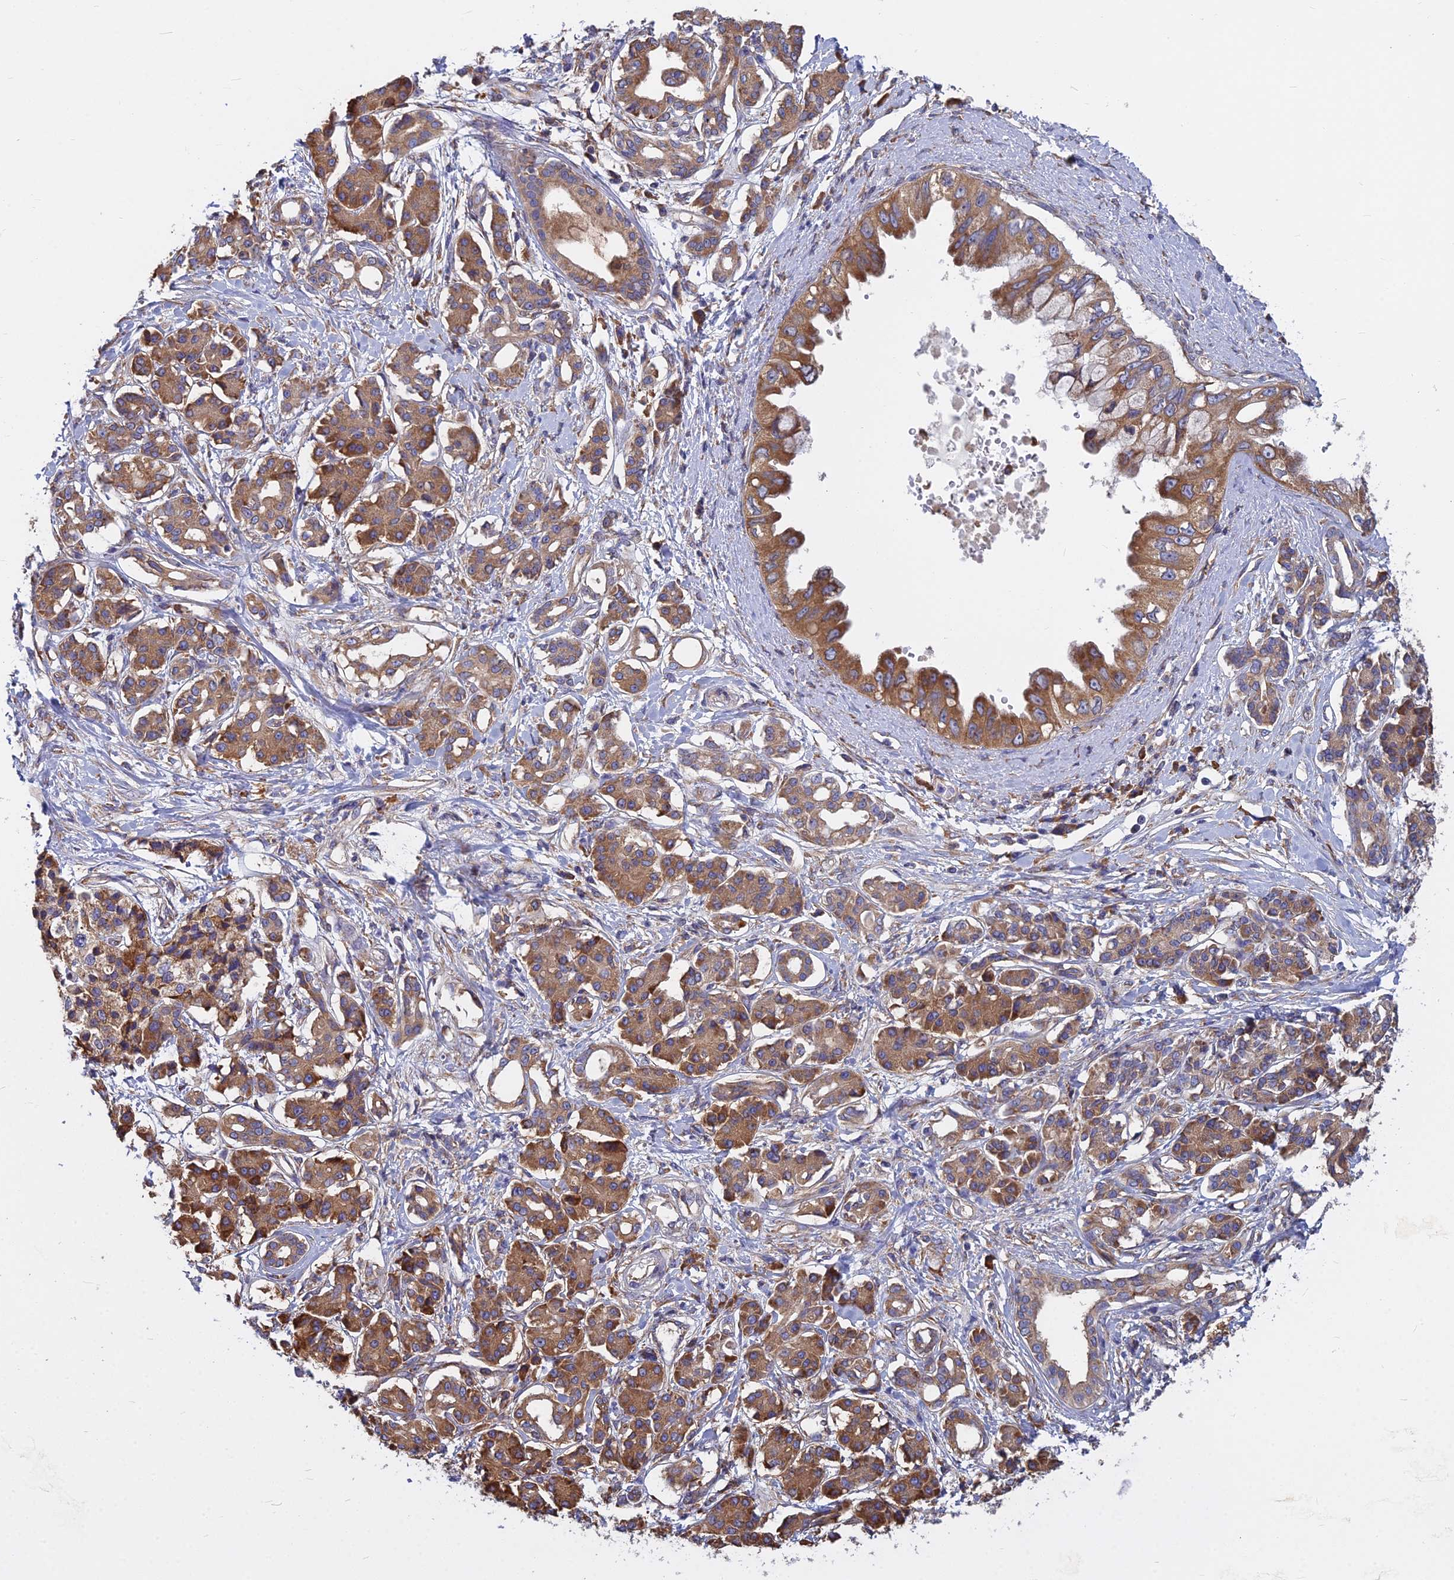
{"staining": {"intensity": "moderate", "quantity": ">75%", "location": "cytoplasmic/membranous"}, "tissue": "pancreatic cancer", "cell_type": "Tumor cells", "image_type": "cancer", "snomed": [{"axis": "morphology", "description": "Adenocarcinoma, NOS"}, {"axis": "topography", "description": "Pancreas"}], "caption": "Protein staining of pancreatic cancer (adenocarcinoma) tissue reveals moderate cytoplasmic/membranous staining in approximately >75% of tumor cells.", "gene": "KIAA1143", "patient": {"sex": "female", "age": 56}}